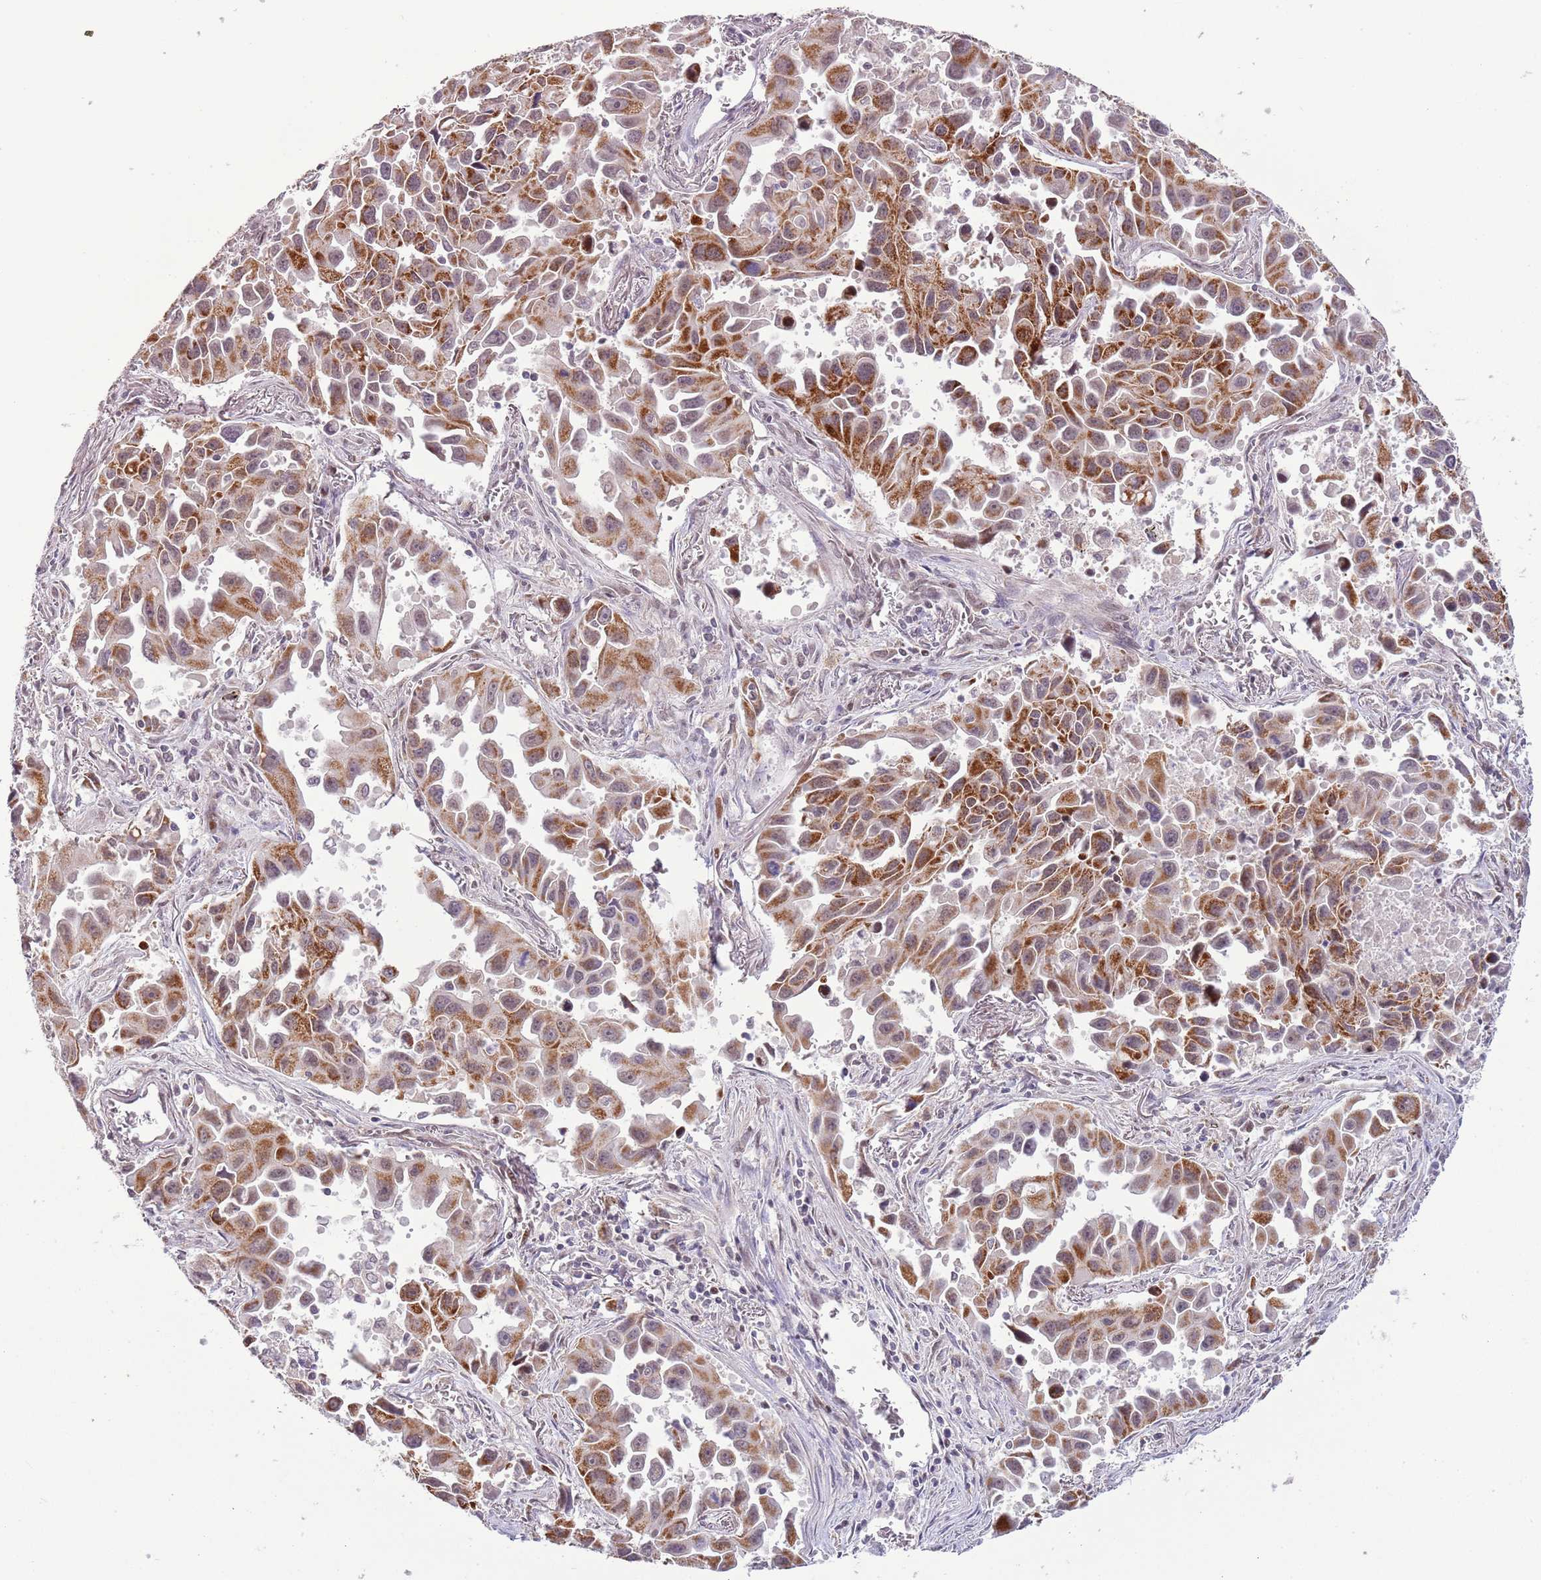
{"staining": {"intensity": "moderate", "quantity": ">75%", "location": "cytoplasmic/membranous,nuclear"}, "tissue": "lung cancer", "cell_type": "Tumor cells", "image_type": "cancer", "snomed": [{"axis": "morphology", "description": "Adenocarcinoma, NOS"}, {"axis": "topography", "description": "Lung"}], "caption": "The immunohistochemical stain labels moderate cytoplasmic/membranous and nuclear staining in tumor cells of lung cancer (adenocarcinoma) tissue.", "gene": "MLLT11", "patient": {"sex": "male", "age": 66}}